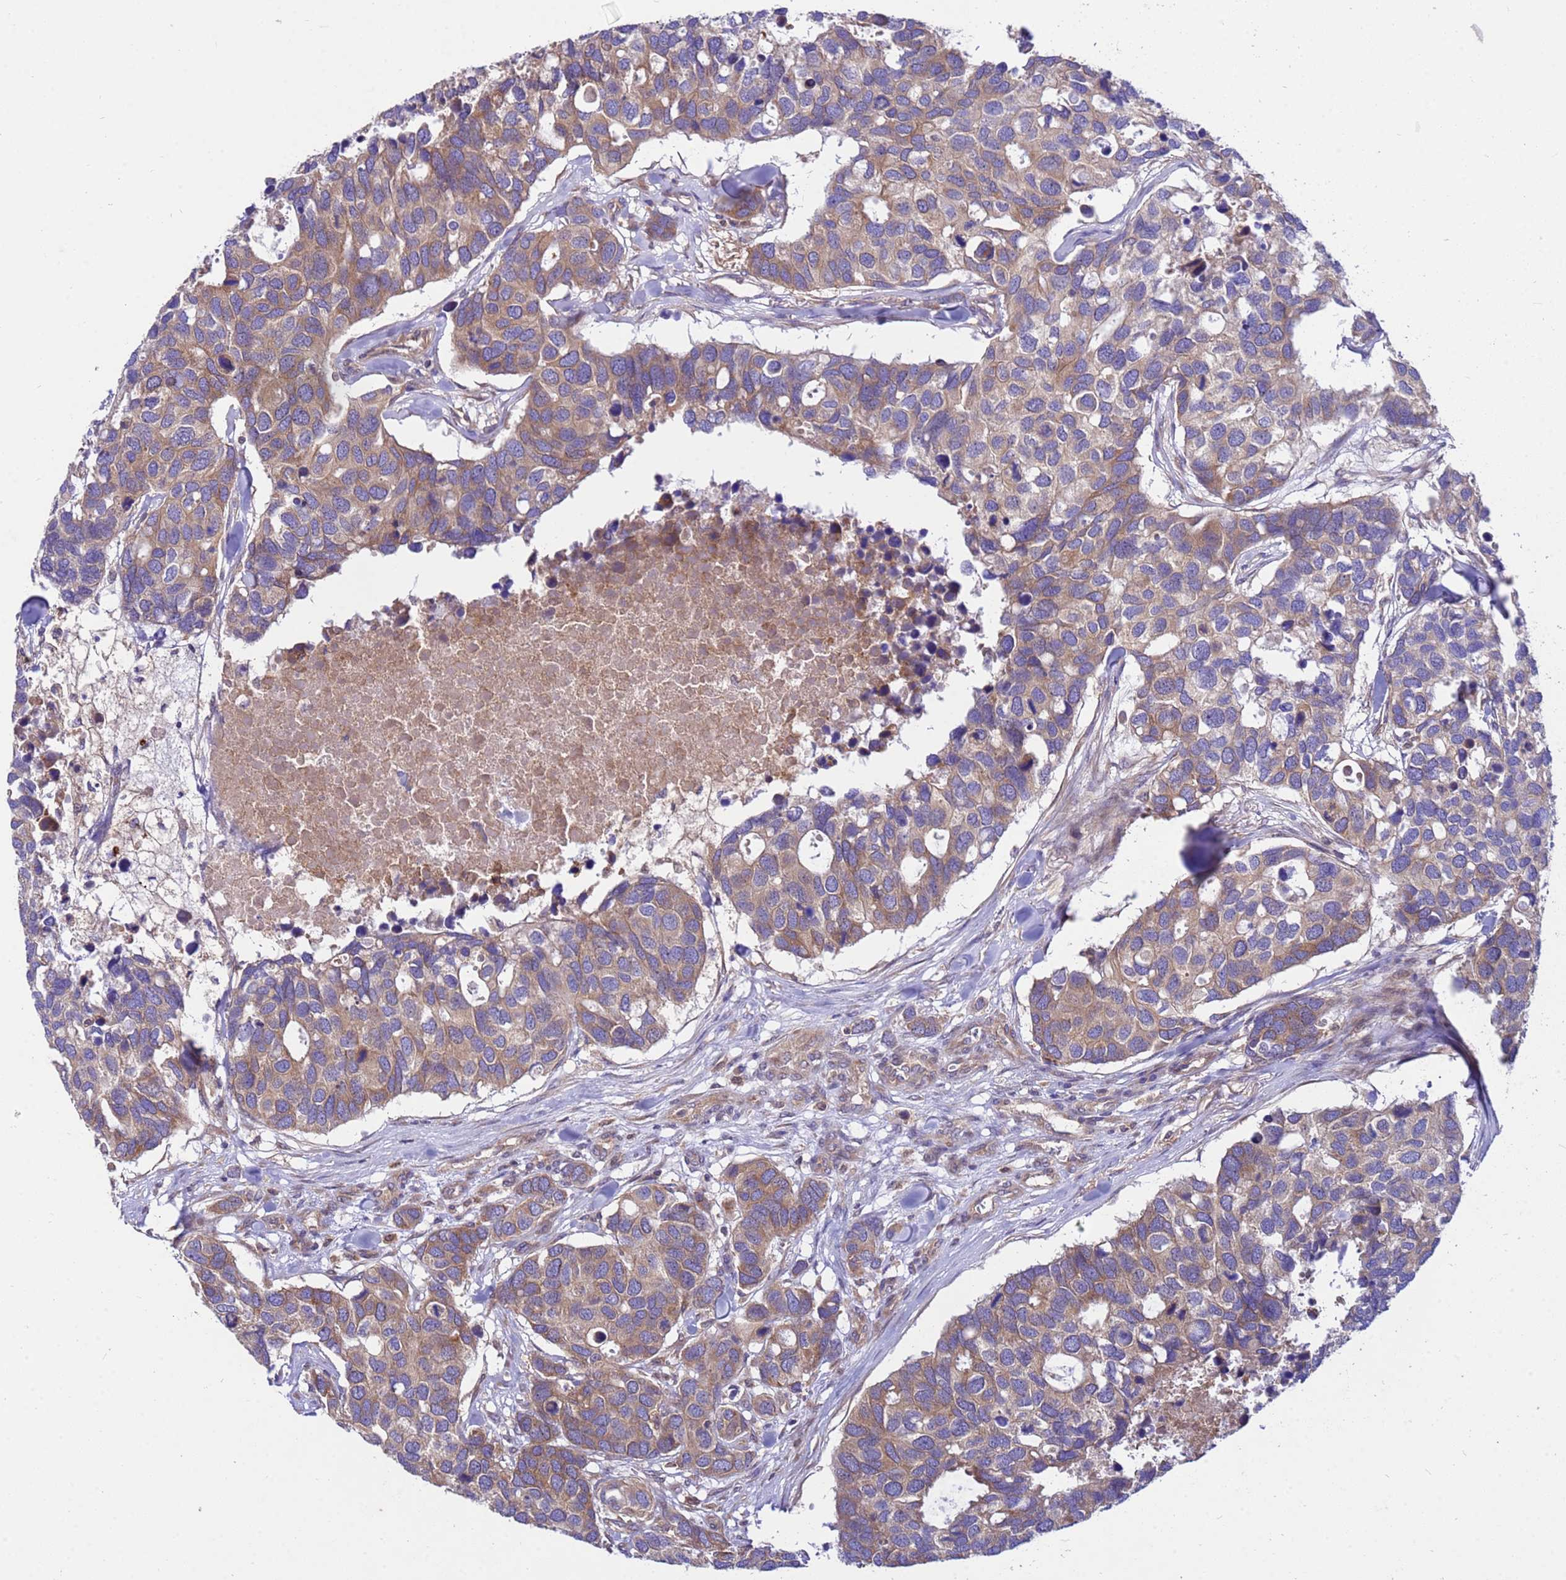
{"staining": {"intensity": "weak", "quantity": "25%-75%", "location": "cytoplasmic/membranous"}, "tissue": "breast cancer", "cell_type": "Tumor cells", "image_type": "cancer", "snomed": [{"axis": "morphology", "description": "Duct carcinoma"}, {"axis": "topography", "description": "Breast"}], "caption": "Immunohistochemistry histopathology image of human breast cancer (intraductal carcinoma) stained for a protein (brown), which exhibits low levels of weak cytoplasmic/membranous expression in about 25%-75% of tumor cells.", "gene": "GET3", "patient": {"sex": "female", "age": 83}}